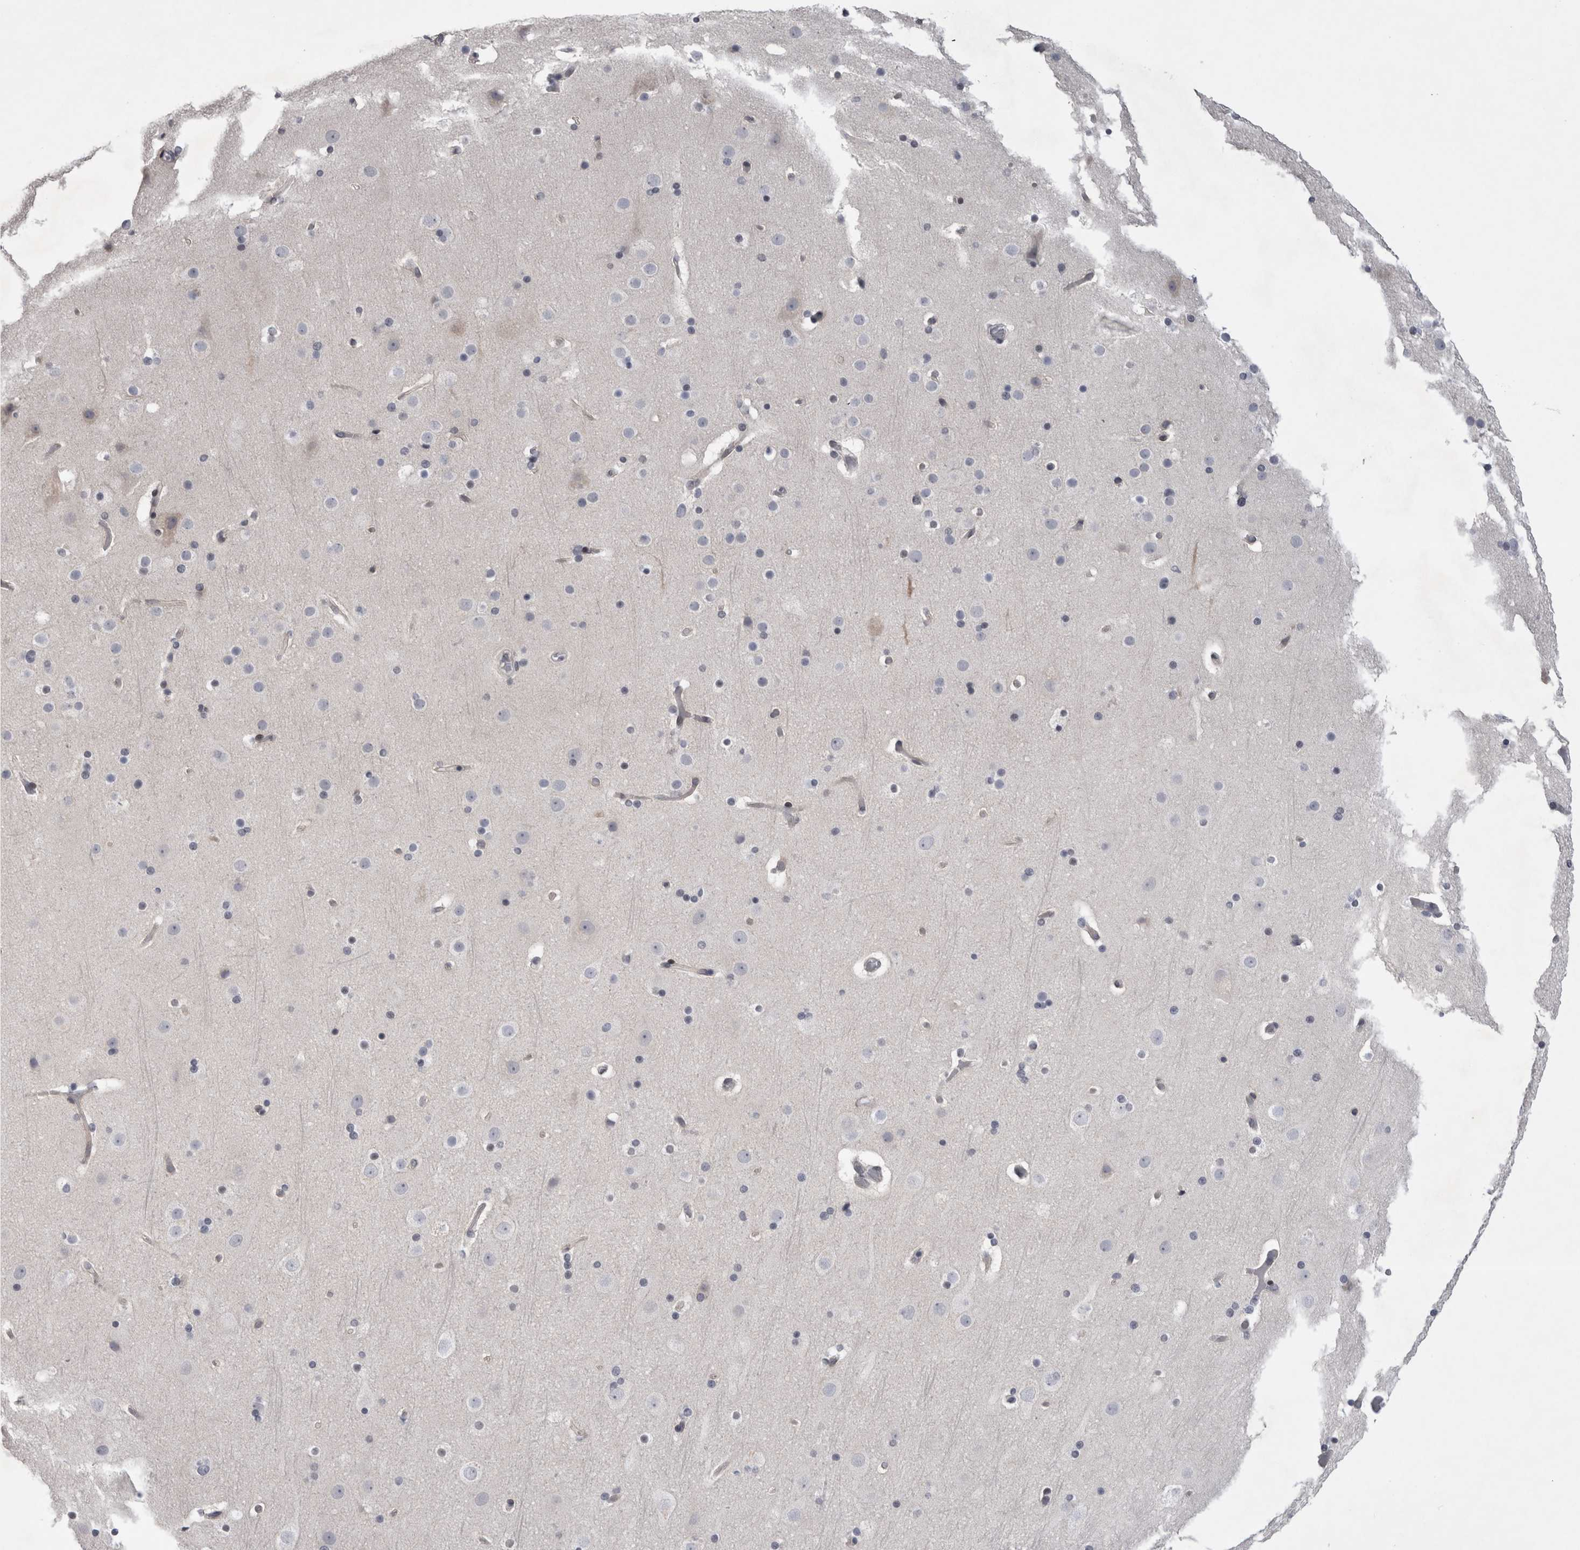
{"staining": {"intensity": "negative", "quantity": "none", "location": "none"}, "tissue": "cerebral cortex", "cell_type": "Endothelial cells", "image_type": "normal", "snomed": [{"axis": "morphology", "description": "Normal tissue, NOS"}, {"axis": "topography", "description": "Cerebral cortex"}], "caption": "The micrograph reveals no significant positivity in endothelial cells of cerebral cortex. The staining is performed using DAB (3,3'-diaminobenzidine) brown chromogen with nuclei counter-stained in using hematoxylin.", "gene": "KIF18B", "patient": {"sex": "male", "age": 57}}